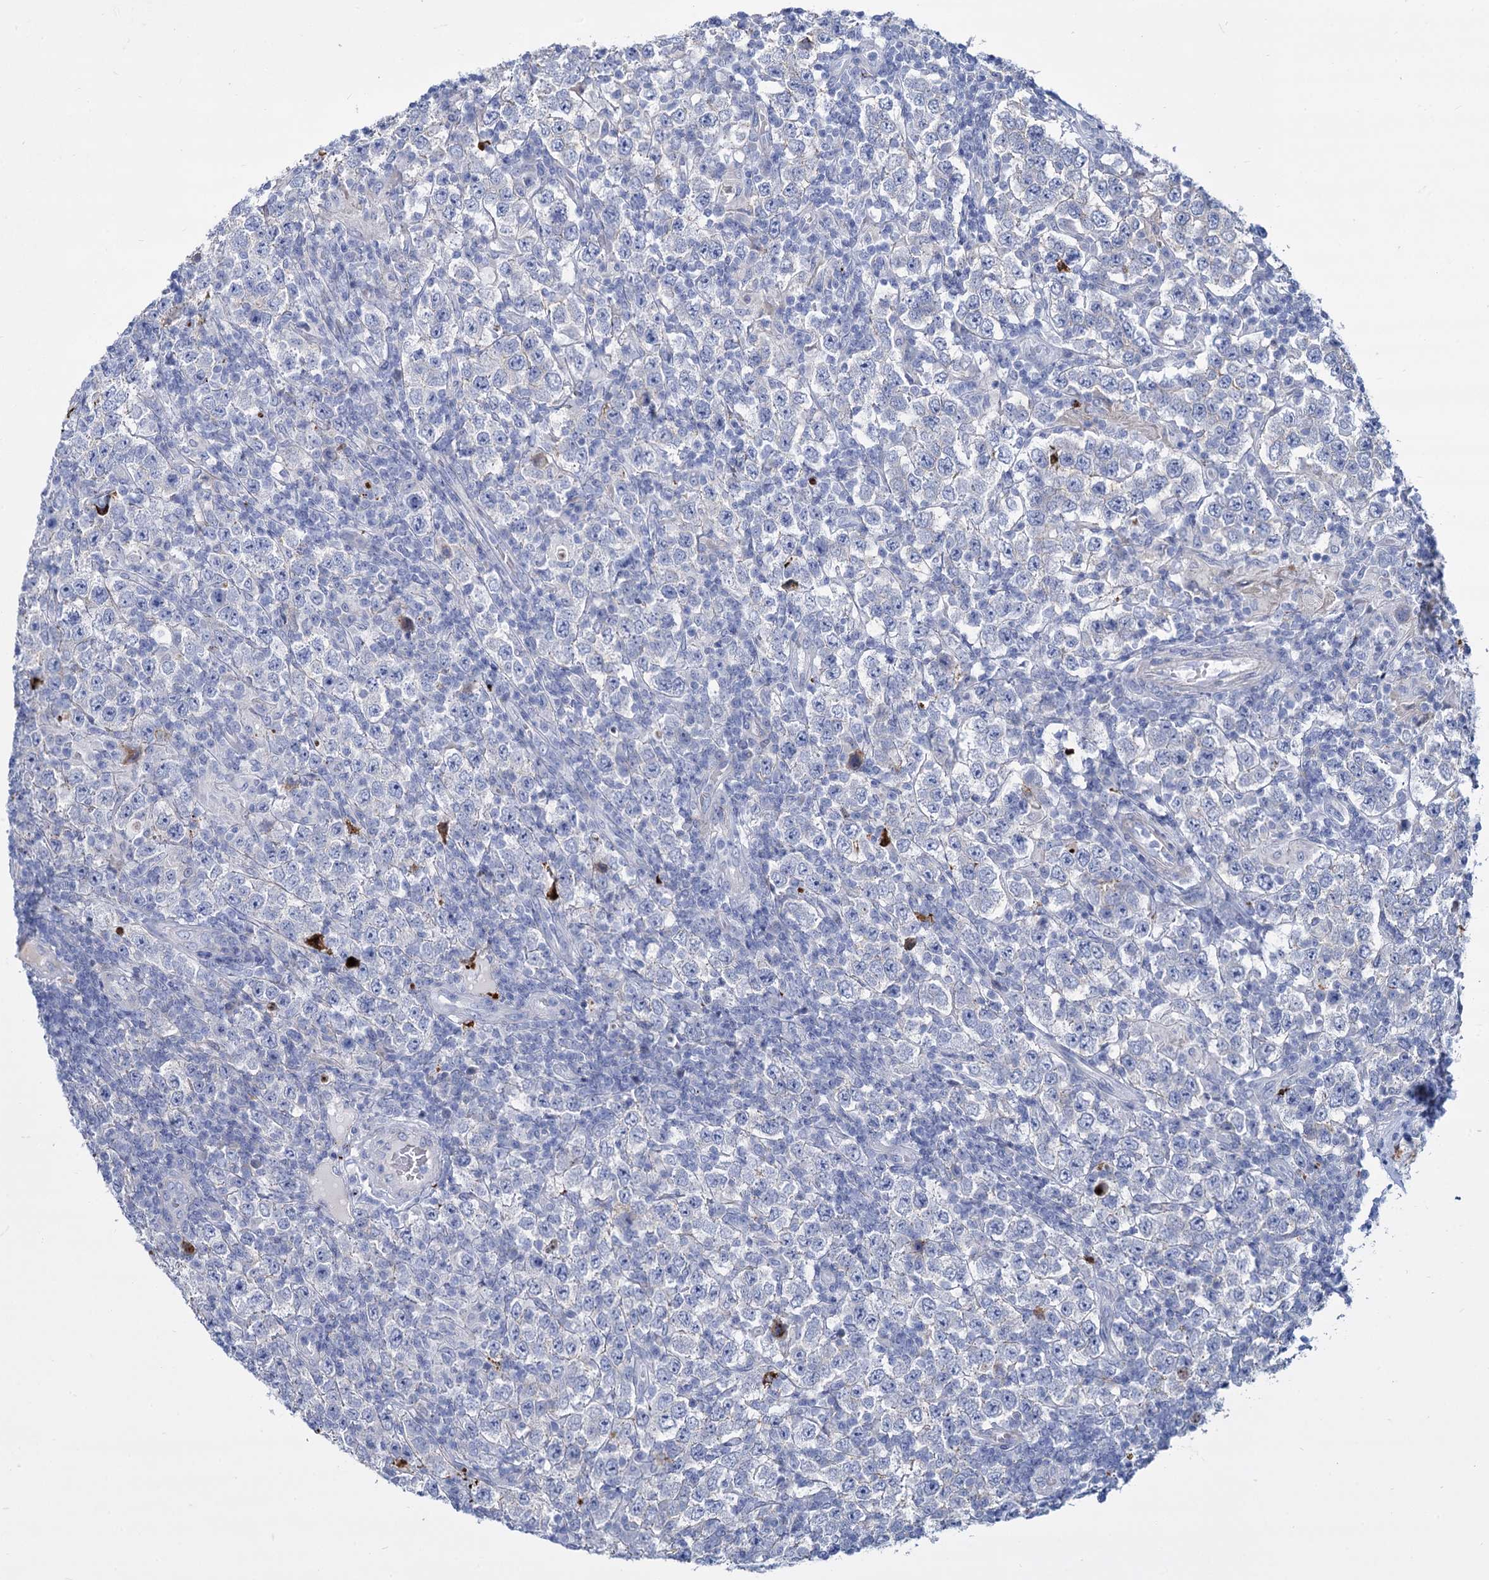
{"staining": {"intensity": "negative", "quantity": "none", "location": "none"}, "tissue": "testis cancer", "cell_type": "Tumor cells", "image_type": "cancer", "snomed": [{"axis": "morphology", "description": "Normal tissue, NOS"}, {"axis": "morphology", "description": "Urothelial carcinoma, High grade"}, {"axis": "morphology", "description": "Seminoma, NOS"}, {"axis": "morphology", "description": "Carcinoma, Embryonal, NOS"}, {"axis": "topography", "description": "Urinary bladder"}, {"axis": "topography", "description": "Testis"}], "caption": "This is an immunohistochemistry (IHC) micrograph of human embryonal carcinoma (testis). There is no staining in tumor cells.", "gene": "TRIM77", "patient": {"sex": "male", "age": 41}}